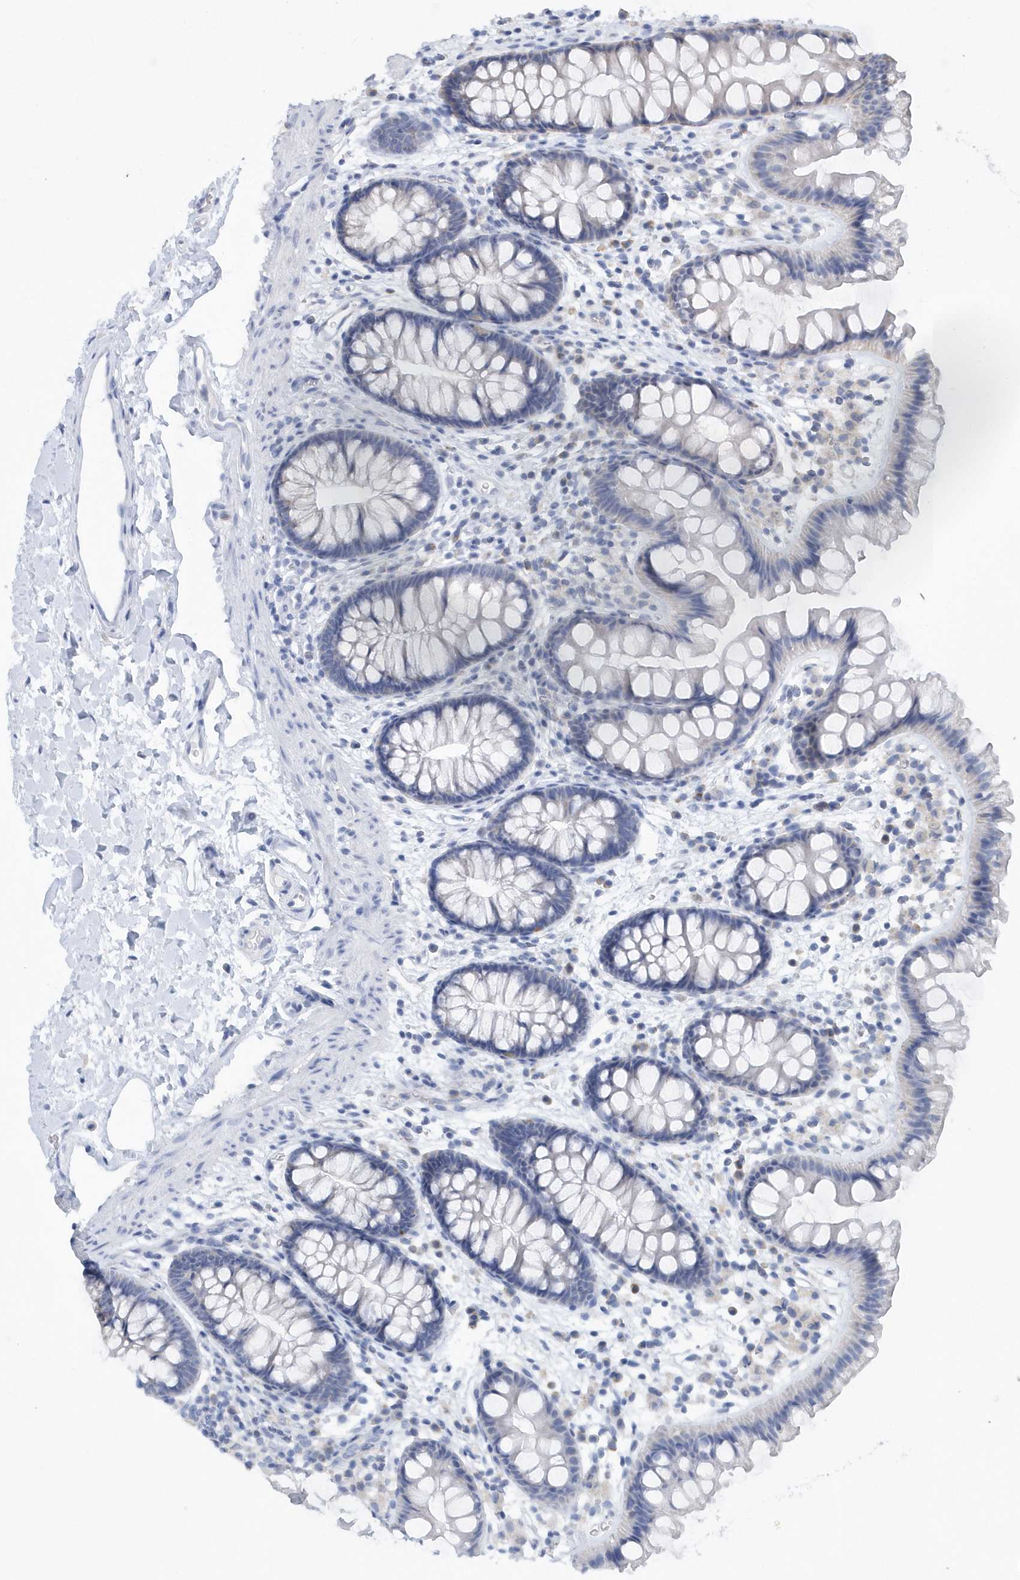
{"staining": {"intensity": "weak", "quantity": "25%-75%", "location": "cytoplasmic/membranous"}, "tissue": "colon", "cell_type": "Endothelial cells", "image_type": "normal", "snomed": [{"axis": "morphology", "description": "Normal tissue, NOS"}, {"axis": "topography", "description": "Colon"}], "caption": "This is a photomicrograph of immunohistochemistry staining of unremarkable colon, which shows weak staining in the cytoplasmic/membranous of endothelial cells.", "gene": "VWA5B2", "patient": {"sex": "female", "age": 62}}